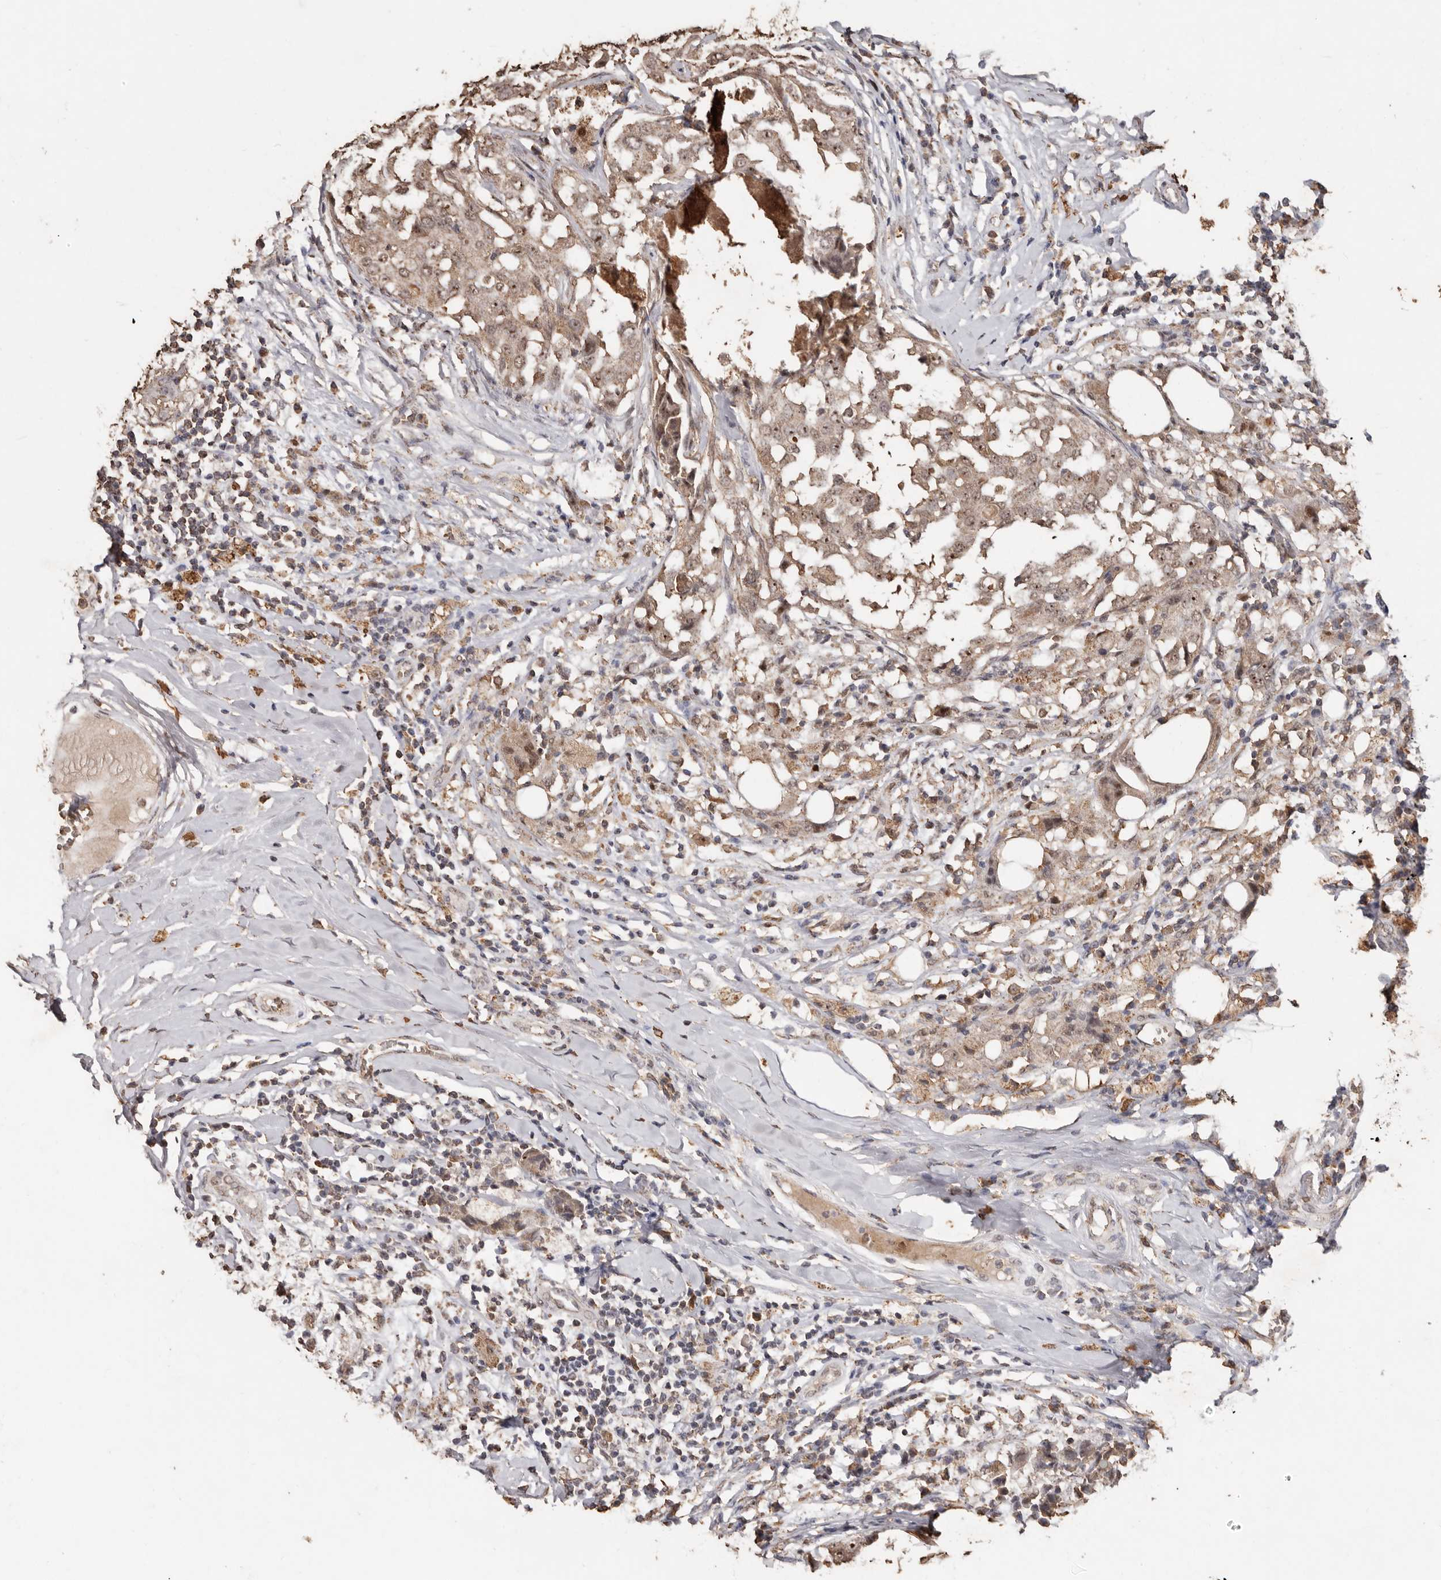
{"staining": {"intensity": "weak", "quantity": ">75%", "location": "cytoplasmic/membranous,nuclear"}, "tissue": "breast cancer", "cell_type": "Tumor cells", "image_type": "cancer", "snomed": [{"axis": "morphology", "description": "Duct carcinoma"}, {"axis": "topography", "description": "Breast"}], "caption": "Immunohistochemistry histopathology image of human breast infiltrating ductal carcinoma stained for a protein (brown), which displays low levels of weak cytoplasmic/membranous and nuclear expression in approximately >75% of tumor cells.", "gene": "GRAMD2A", "patient": {"sex": "female", "age": 27}}